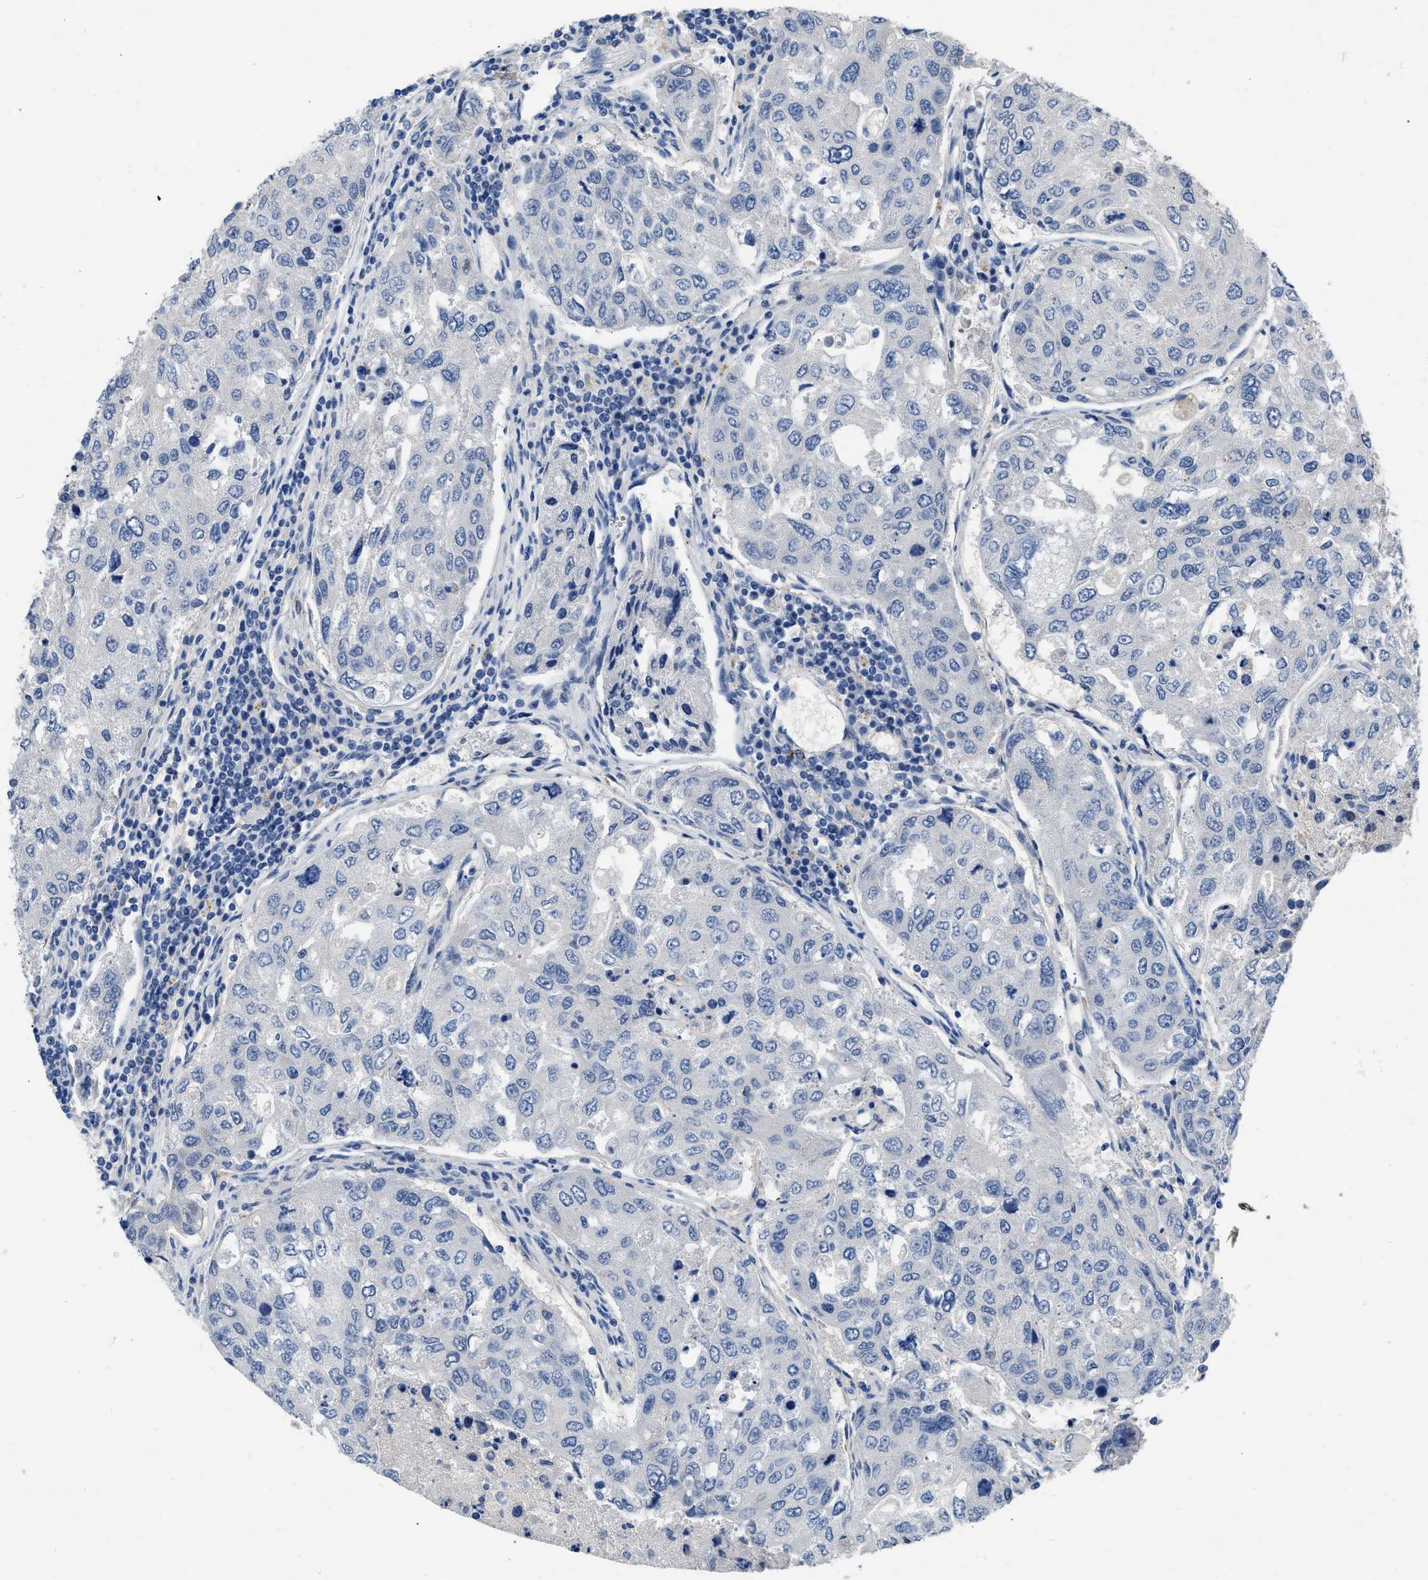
{"staining": {"intensity": "negative", "quantity": "none", "location": "none"}, "tissue": "urothelial cancer", "cell_type": "Tumor cells", "image_type": "cancer", "snomed": [{"axis": "morphology", "description": "Urothelial carcinoma, High grade"}, {"axis": "topography", "description": "Lymph node"}, {"axis": "topography", "description": "Urinary bladder"}], "caption": "Tumor cells show no significant protein staining in high-grade urothelial carcinoma.", "gene": "RBP1", "patient": {"sex": "male", "age": 51}}